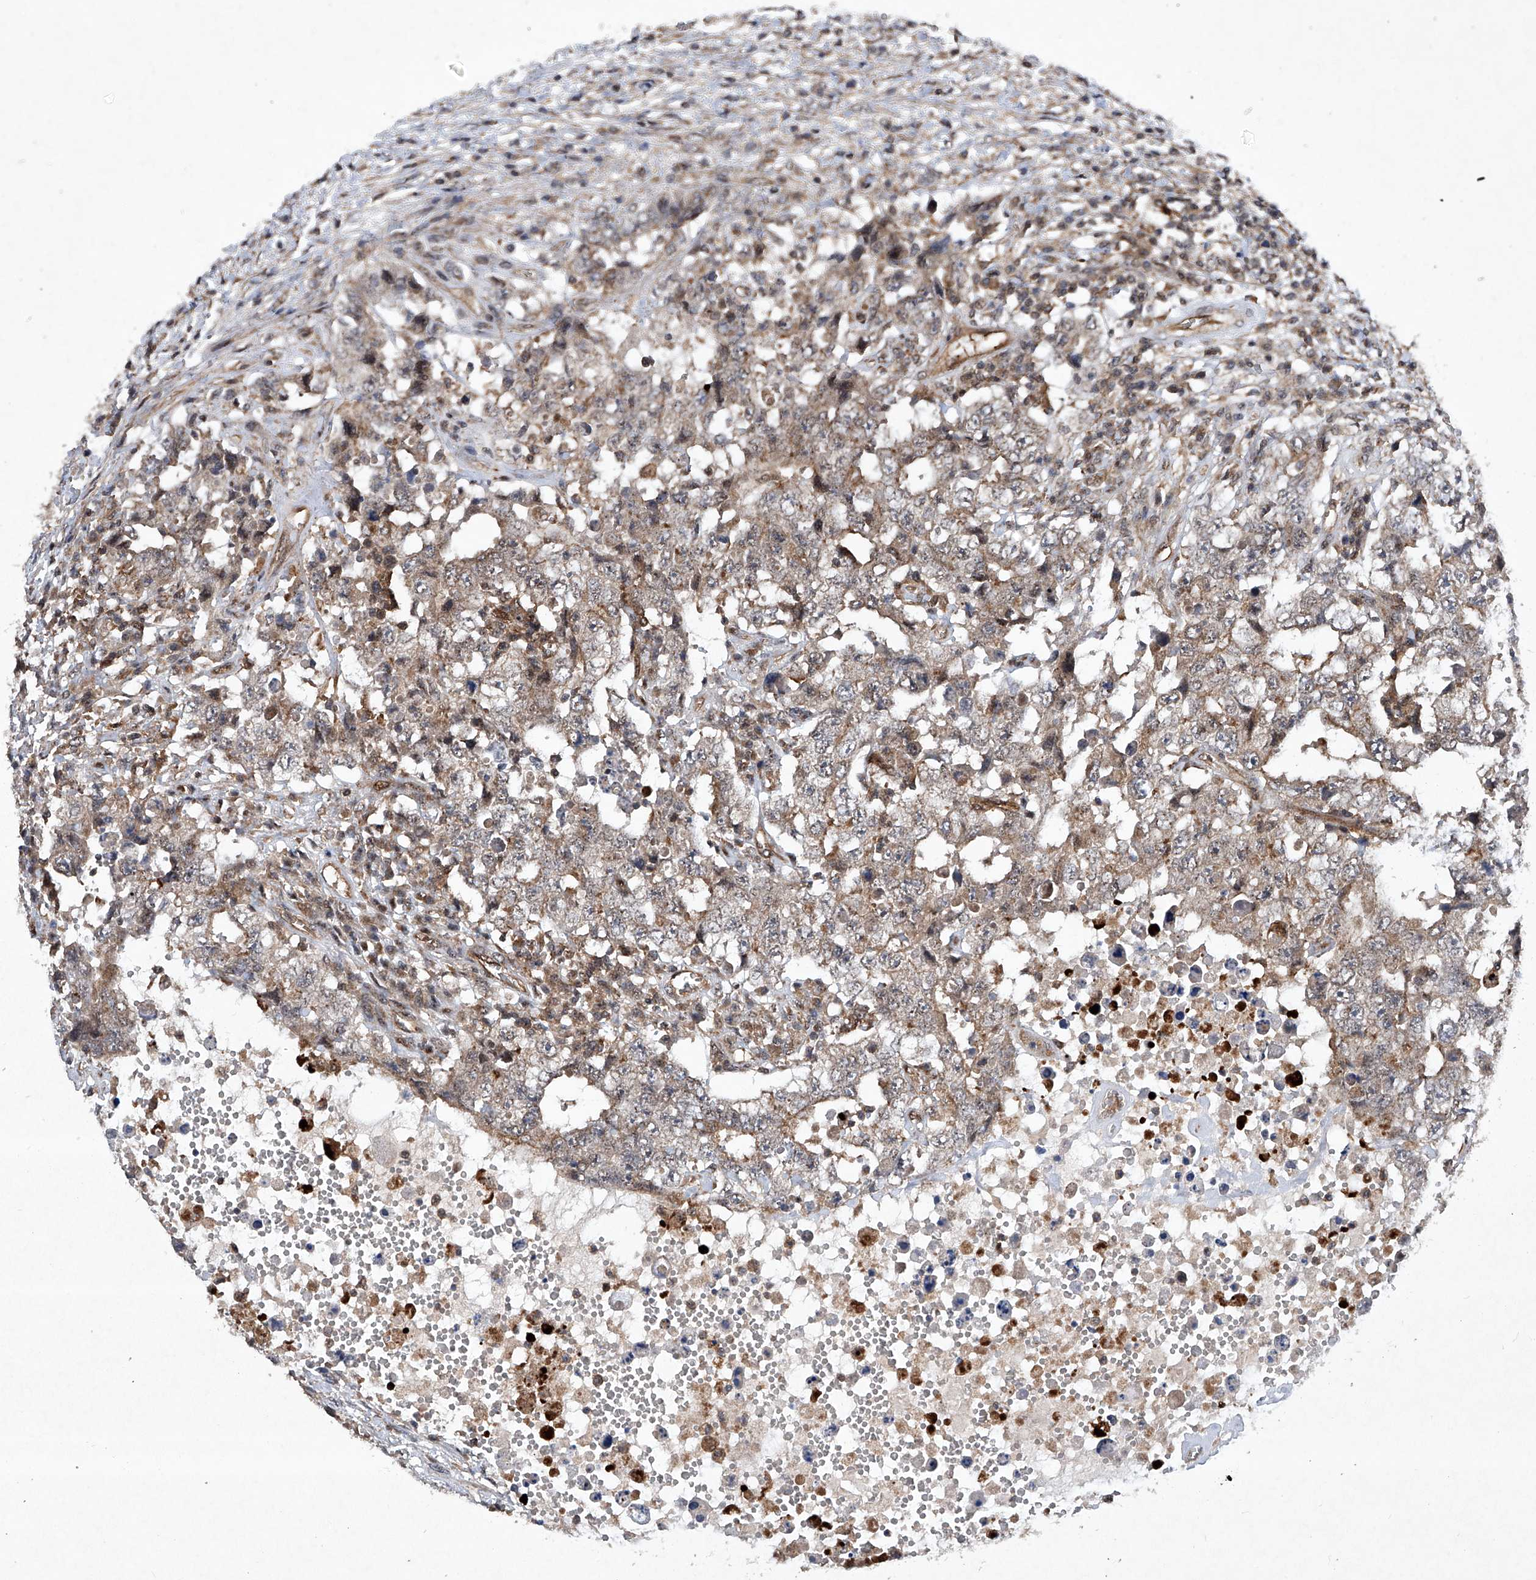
{"staining": {"intensity": "moderate", "quantity": "<25%", "location": "cytoplasmic/membranous"}, "tissue": "testis cancer", "cell_type": "Tumor cells", "image_type": "cancer", "snomed": [{"axis": "morphology", "description": "Carcinoma, Embryonal, NOS"}, {"axis": "topography", "description": "Testis"}], "caption": "Immunohistochemistry micrograph of testis embryonal carcinoma stained for a protein (brown), which exhibits low levels of moderate cytoplasmic/membranous staining in approximately <25% of tumor cells.", "gene": "CISH", "patient": {"sex": "male", "age": 26}}